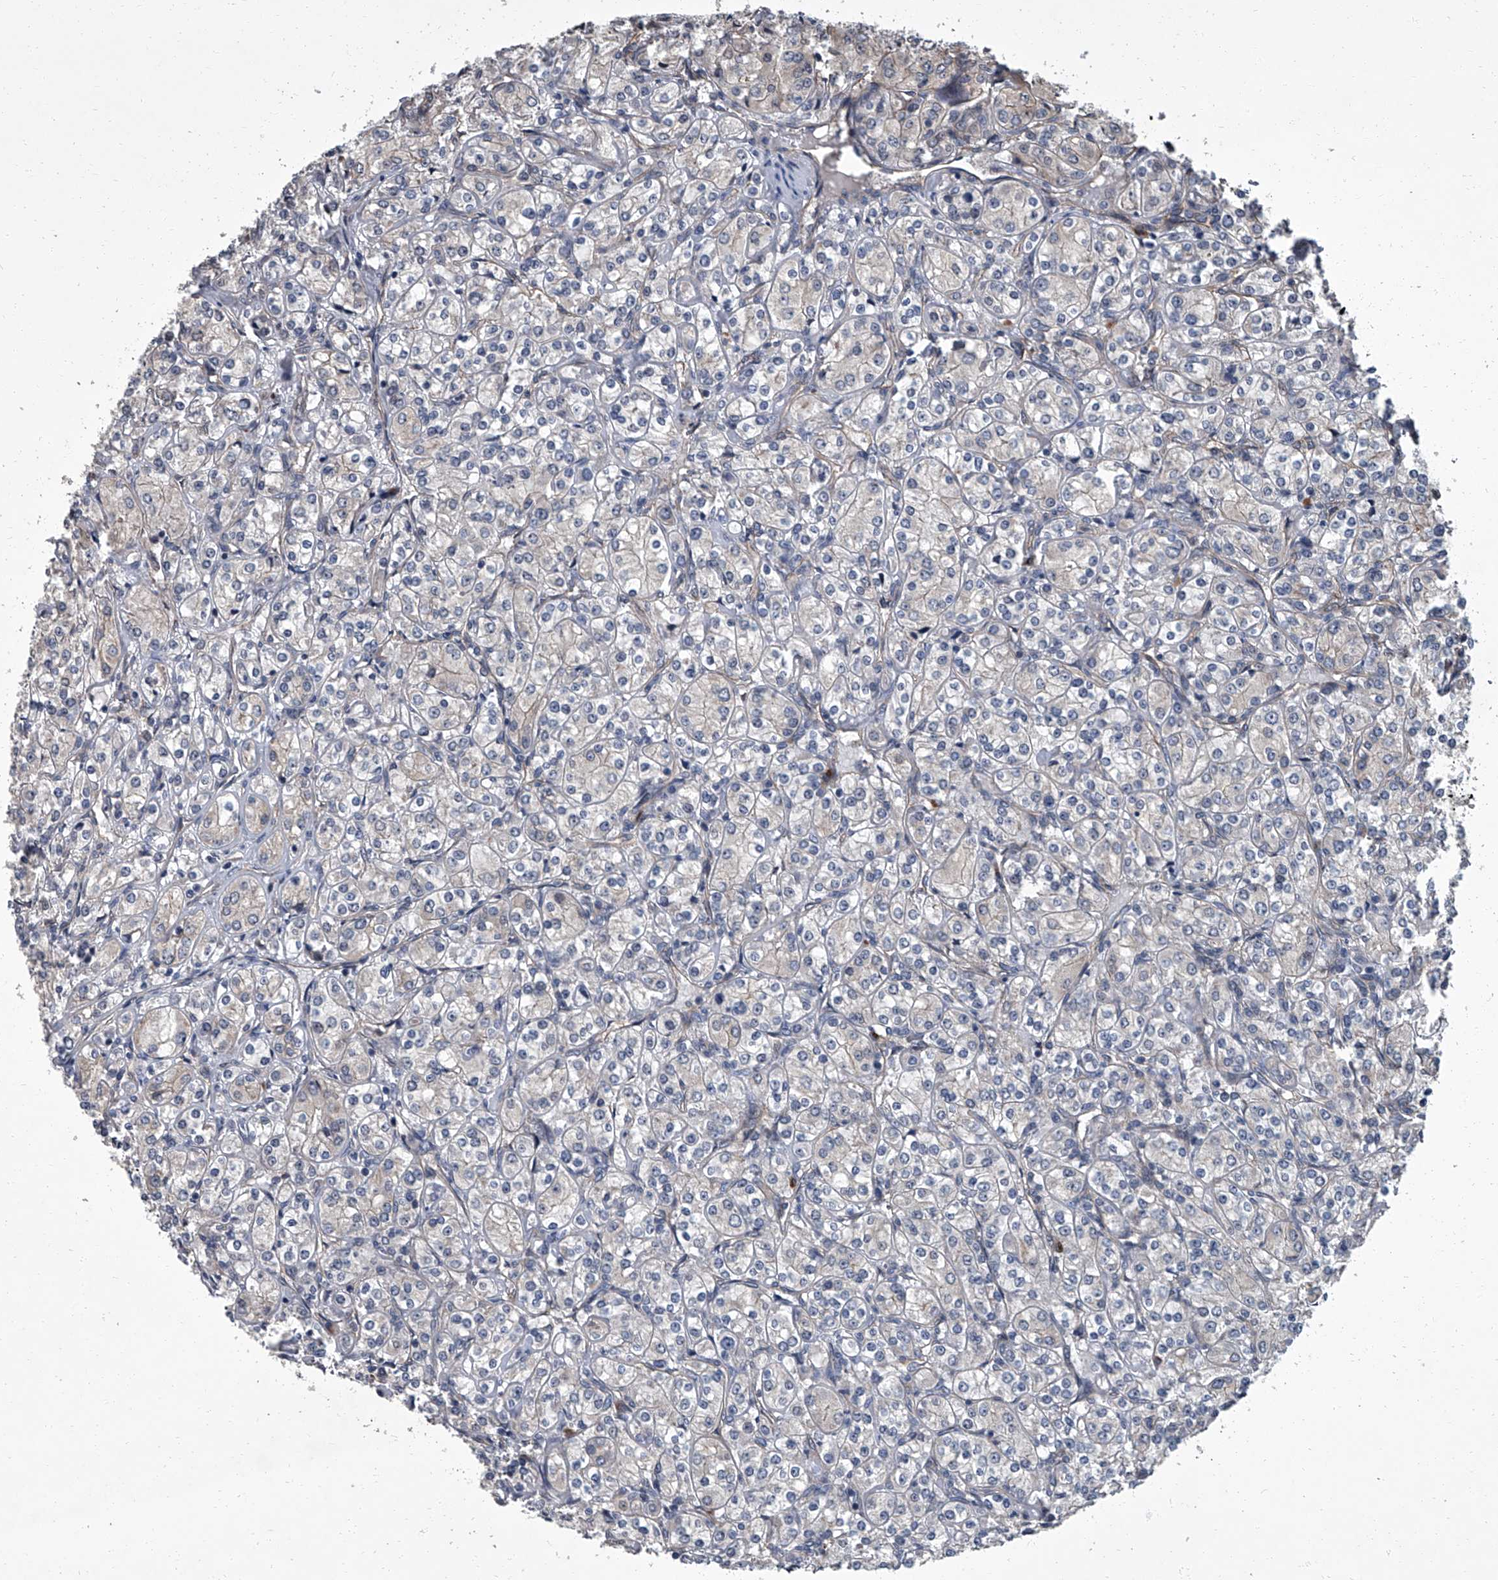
{"staining": {"intensity": "negative", "quantity": "none", "location": "none"}, "tissue": "renal cancer", "cell_type": "Tumor cells", "image_type": "cancer", "snomed": [{"axis": "morphology", "description": "Adenocarcinoma, NOS"}, {"axis": "topography", "description": "Kidney"}], "caption": "Renal cancer stained for a protein using IHC reveals no staining tumor cells.", "gene": "SIRT4", "patient": {"sex": "male", "age": 77}}